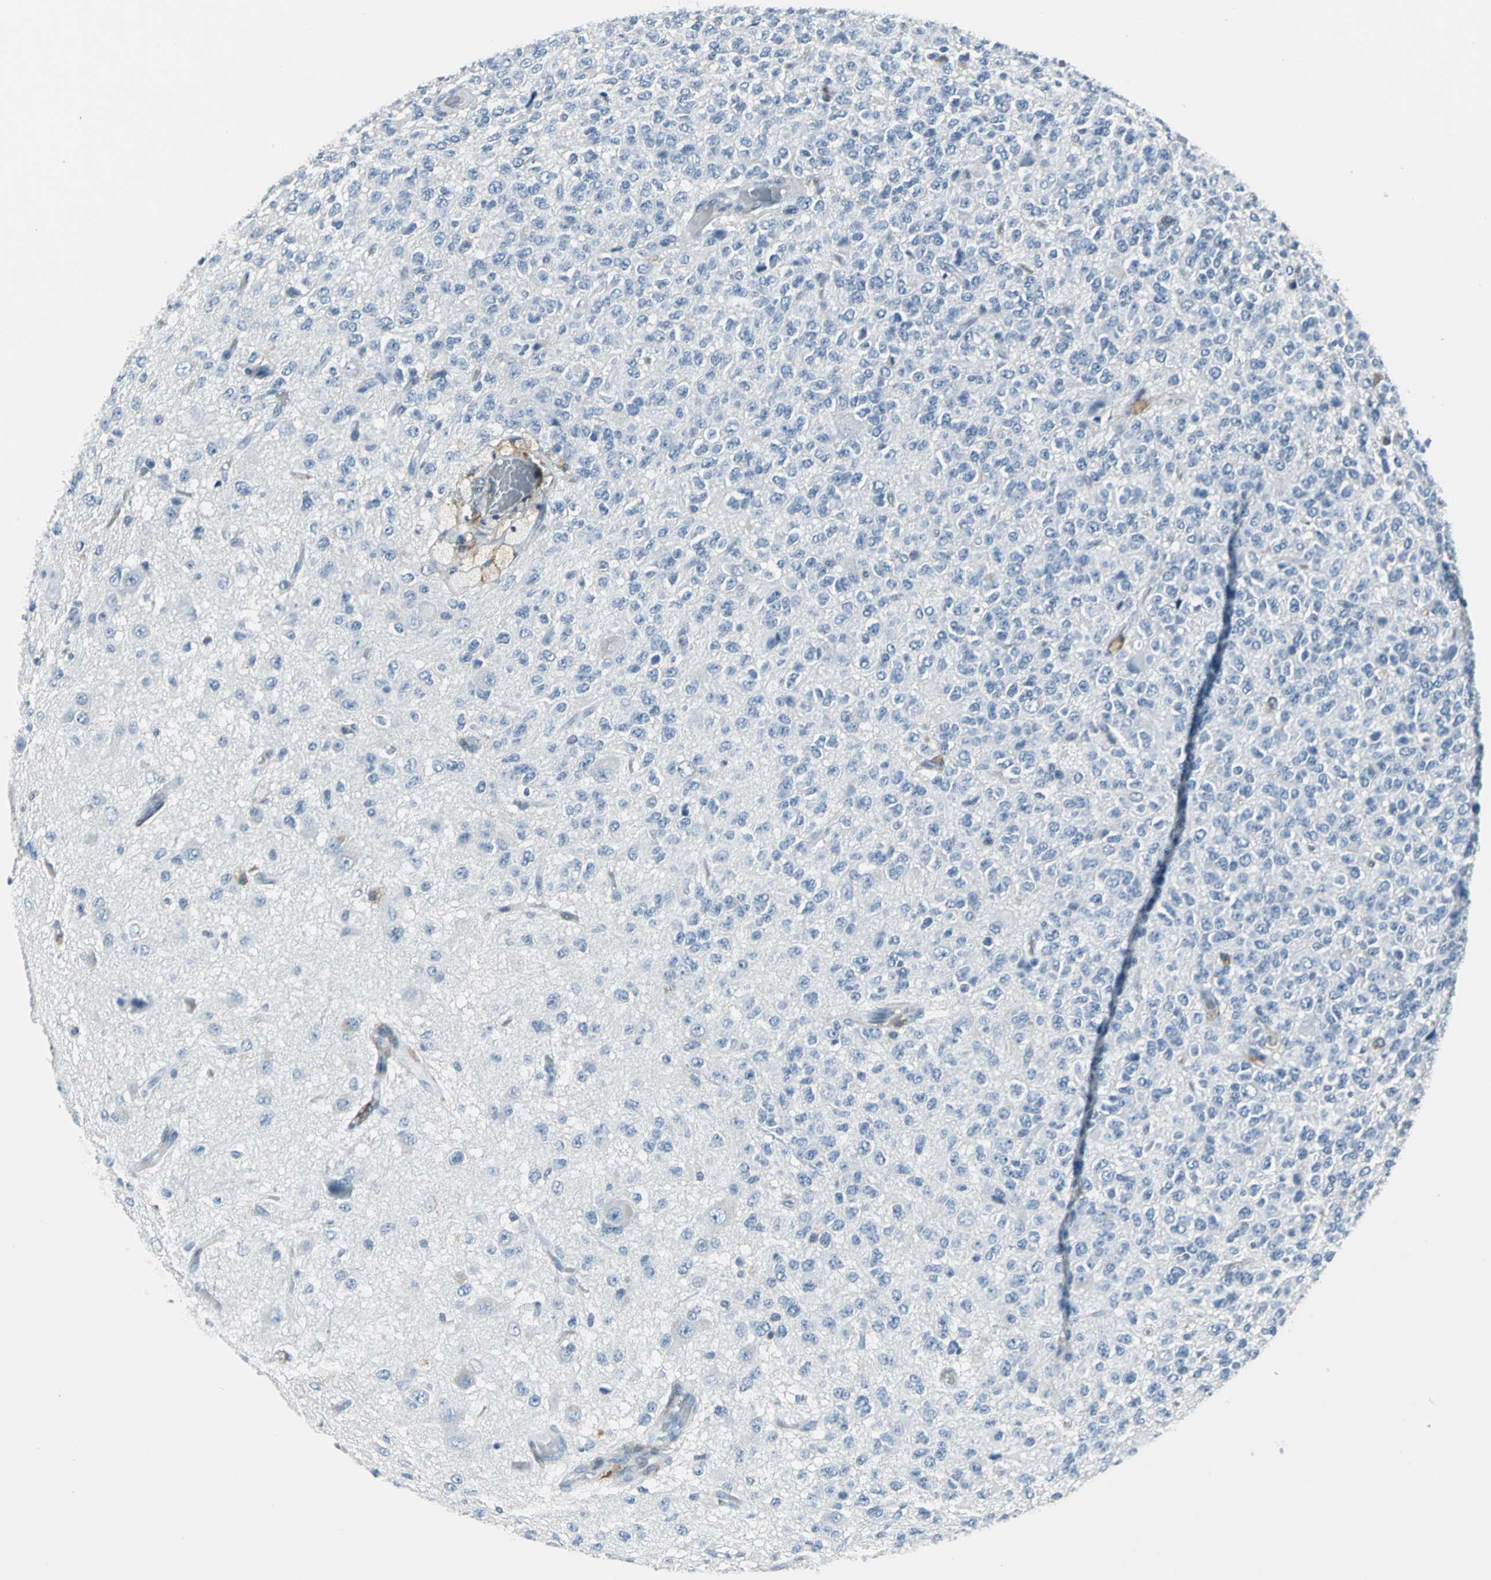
{"staining": {"intensity": "negative", "quantity": "none", "location": "none"}, "tissue": "glioma", "cell_type": "Tumor cells", "image_type": "cancer", "snomed": [{"axis": "morphology", "description": "Glioma, malignant, High grade"}, {"axis": "topography", "description": "pancreas cauda"}], "caption": "Immunohistochemistry of human malignant glioma (high-grade) displays no staining in tumor cells. (Brightfield microscopy of DAB (3,3'-diaminobenzidine) immunohistochemistry (IHC) at high magnification).", "gene": "IQGAP2", "patient": {"sex": "male", "age": 60}}